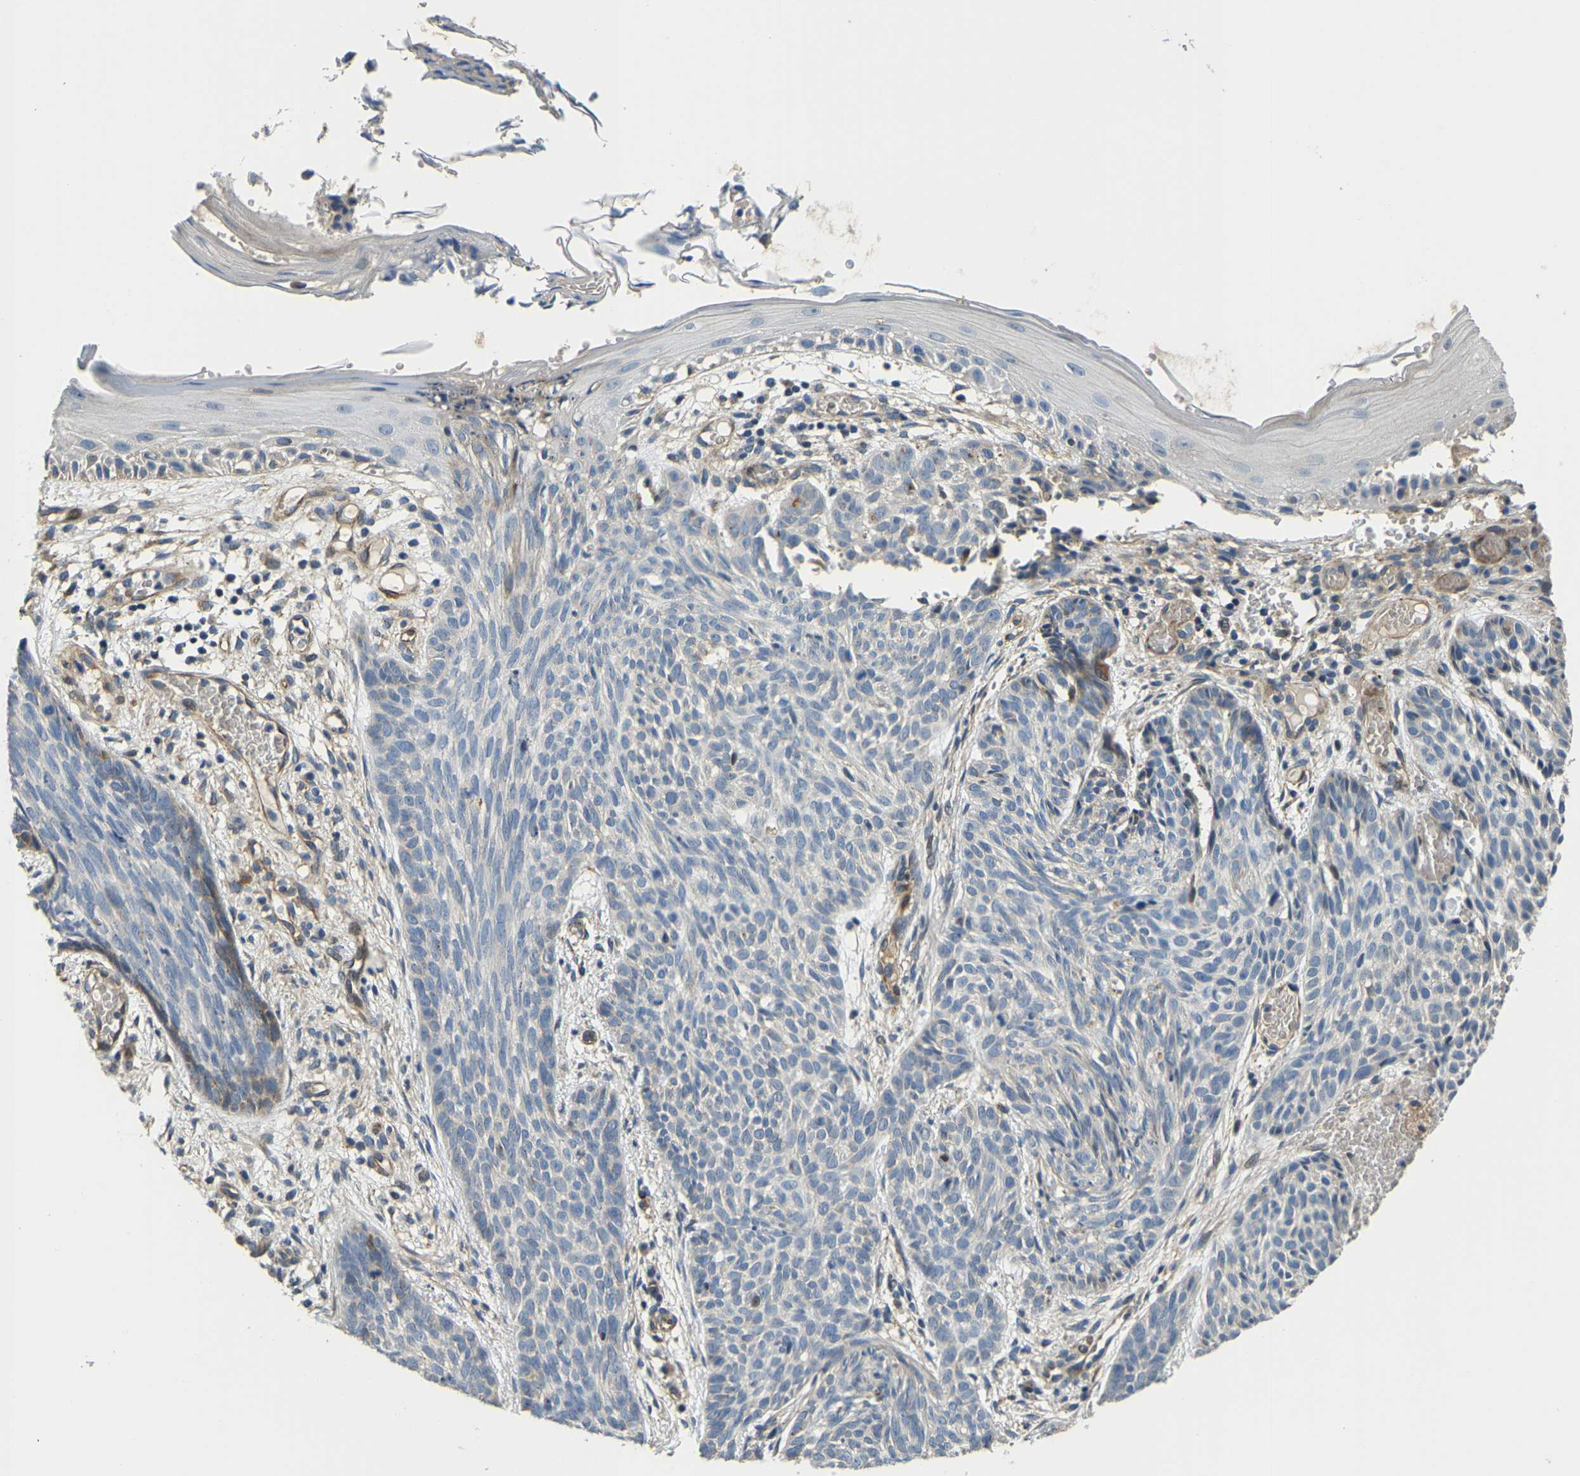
{"staining": {"intensity": "moderate", "quantity": "<25%", "location": "cytoplasmic/membranous"}, "tissue": "skin cancer", "cell_type": "Tumor cells", "image_type": "cancer", "snomed": [{"axis": "morphology", "description": "Basal cell carcinoma"}, {"axis": "topography", "description": "Skin"}], "caption": "A brown stain highlights moderate cytoplasmic/membranous positivity of a protein in basal cell carcinoma (skin) tumor cells.", "gene": "RNF39", "patient": {"sex": "female", "age": 59}}